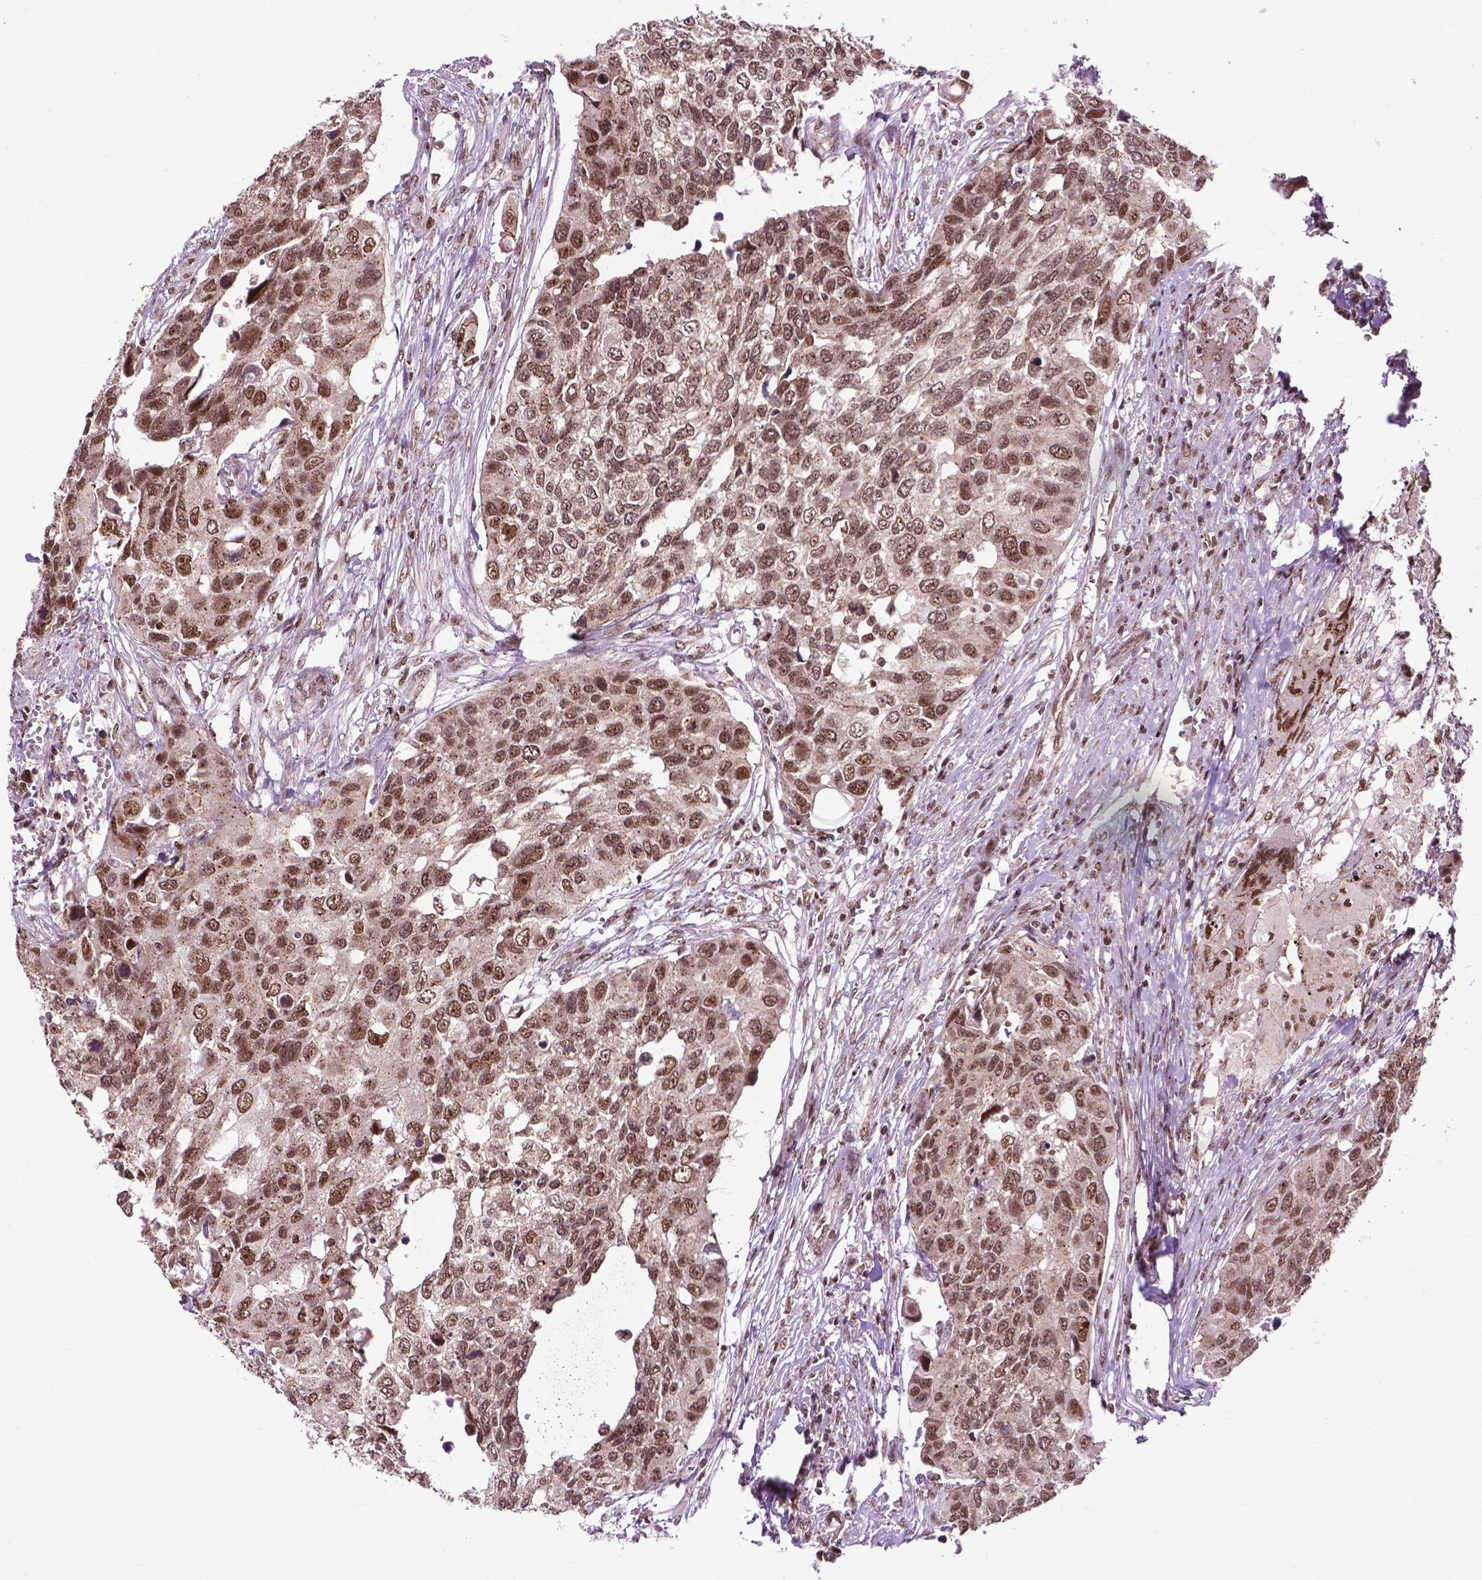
{"staining": {"intensity": "strong", "quantity": ">75%", "location": "nuclear"}, "tissue": "urothelial cancer", "cell_type": "Tumor cells", "image_type": "cancer", "snomed": [{"axis": "morphology", "description": "Urothelial carcinoma, High grade"}, {"axis": "topography", "description": "Urinary bladder"}], "caption": "Brown immunohistochemical staining in human urothelial cancer exhibits strong nuclear staining in approximately >75% of tumor cells. (DAB (3,3'-diaminobenzidine) IHC, brown staining for protein, blue staining for nuclei).", "gene": "EAF1", "patient": {"sex": "male", "age": 60}}